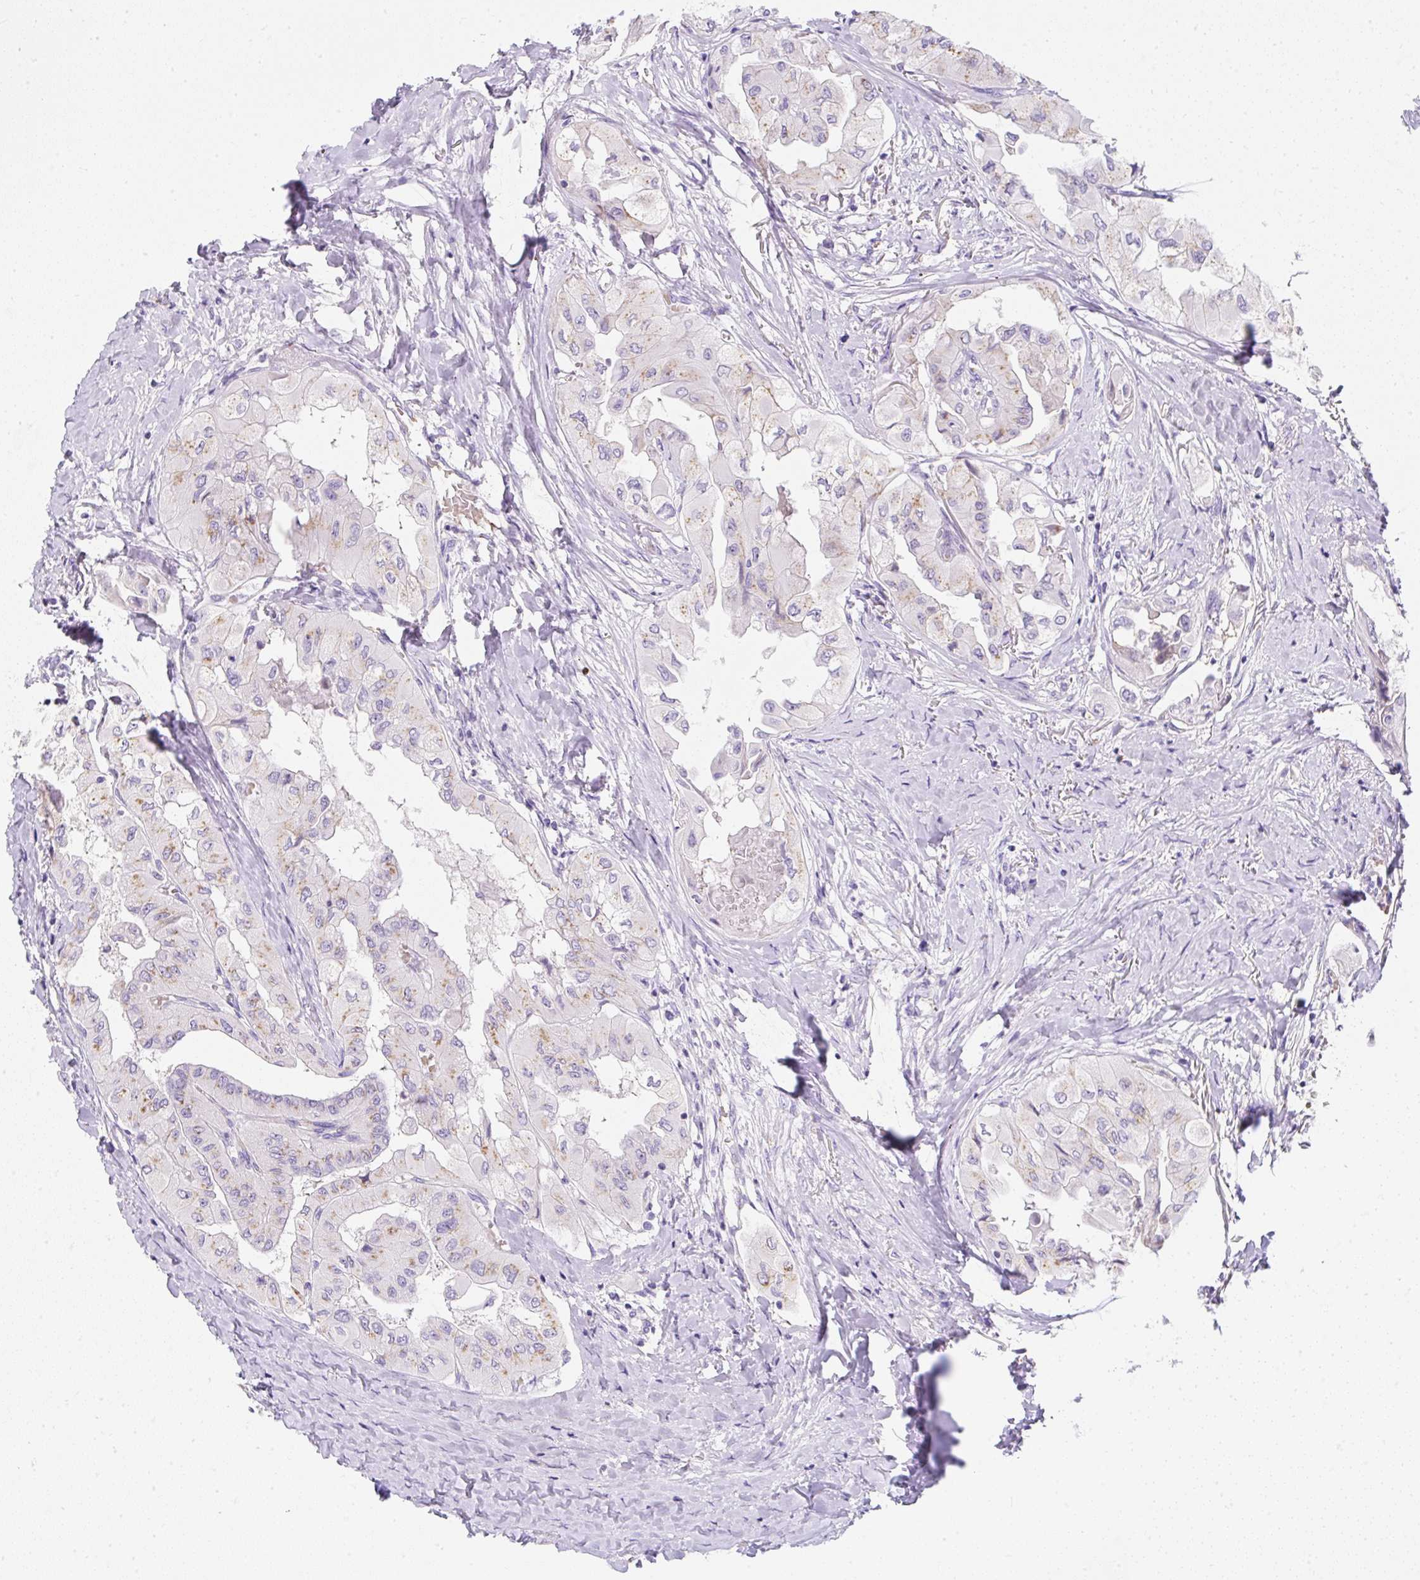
{"staining": {"intensity": "weak", "quantity": "25%-75%", "location": "cytoplasmic/membranous"}, "tissue": "thyroid cancer", "cell_type": "Tumor cells", "image_type": "cancer", "snomed": [{"axis": "morphology", "description": "Normal tissue, NOS"}, {"axis": "morphology", "description": "Papillary adenocarcinoma, NOS"}, {"axis": "topography", "description": "Thyroid gland"}], "caption": "Human thyroid cancer (papillary adenocarcinoma) stained with a brown dye demonstrates weak cytoplasmic/membranous positive staining in approximately 25%-75% of tumor cells.", "gene": "DTX4", "patient": {"sex": "female", "age": 59}}